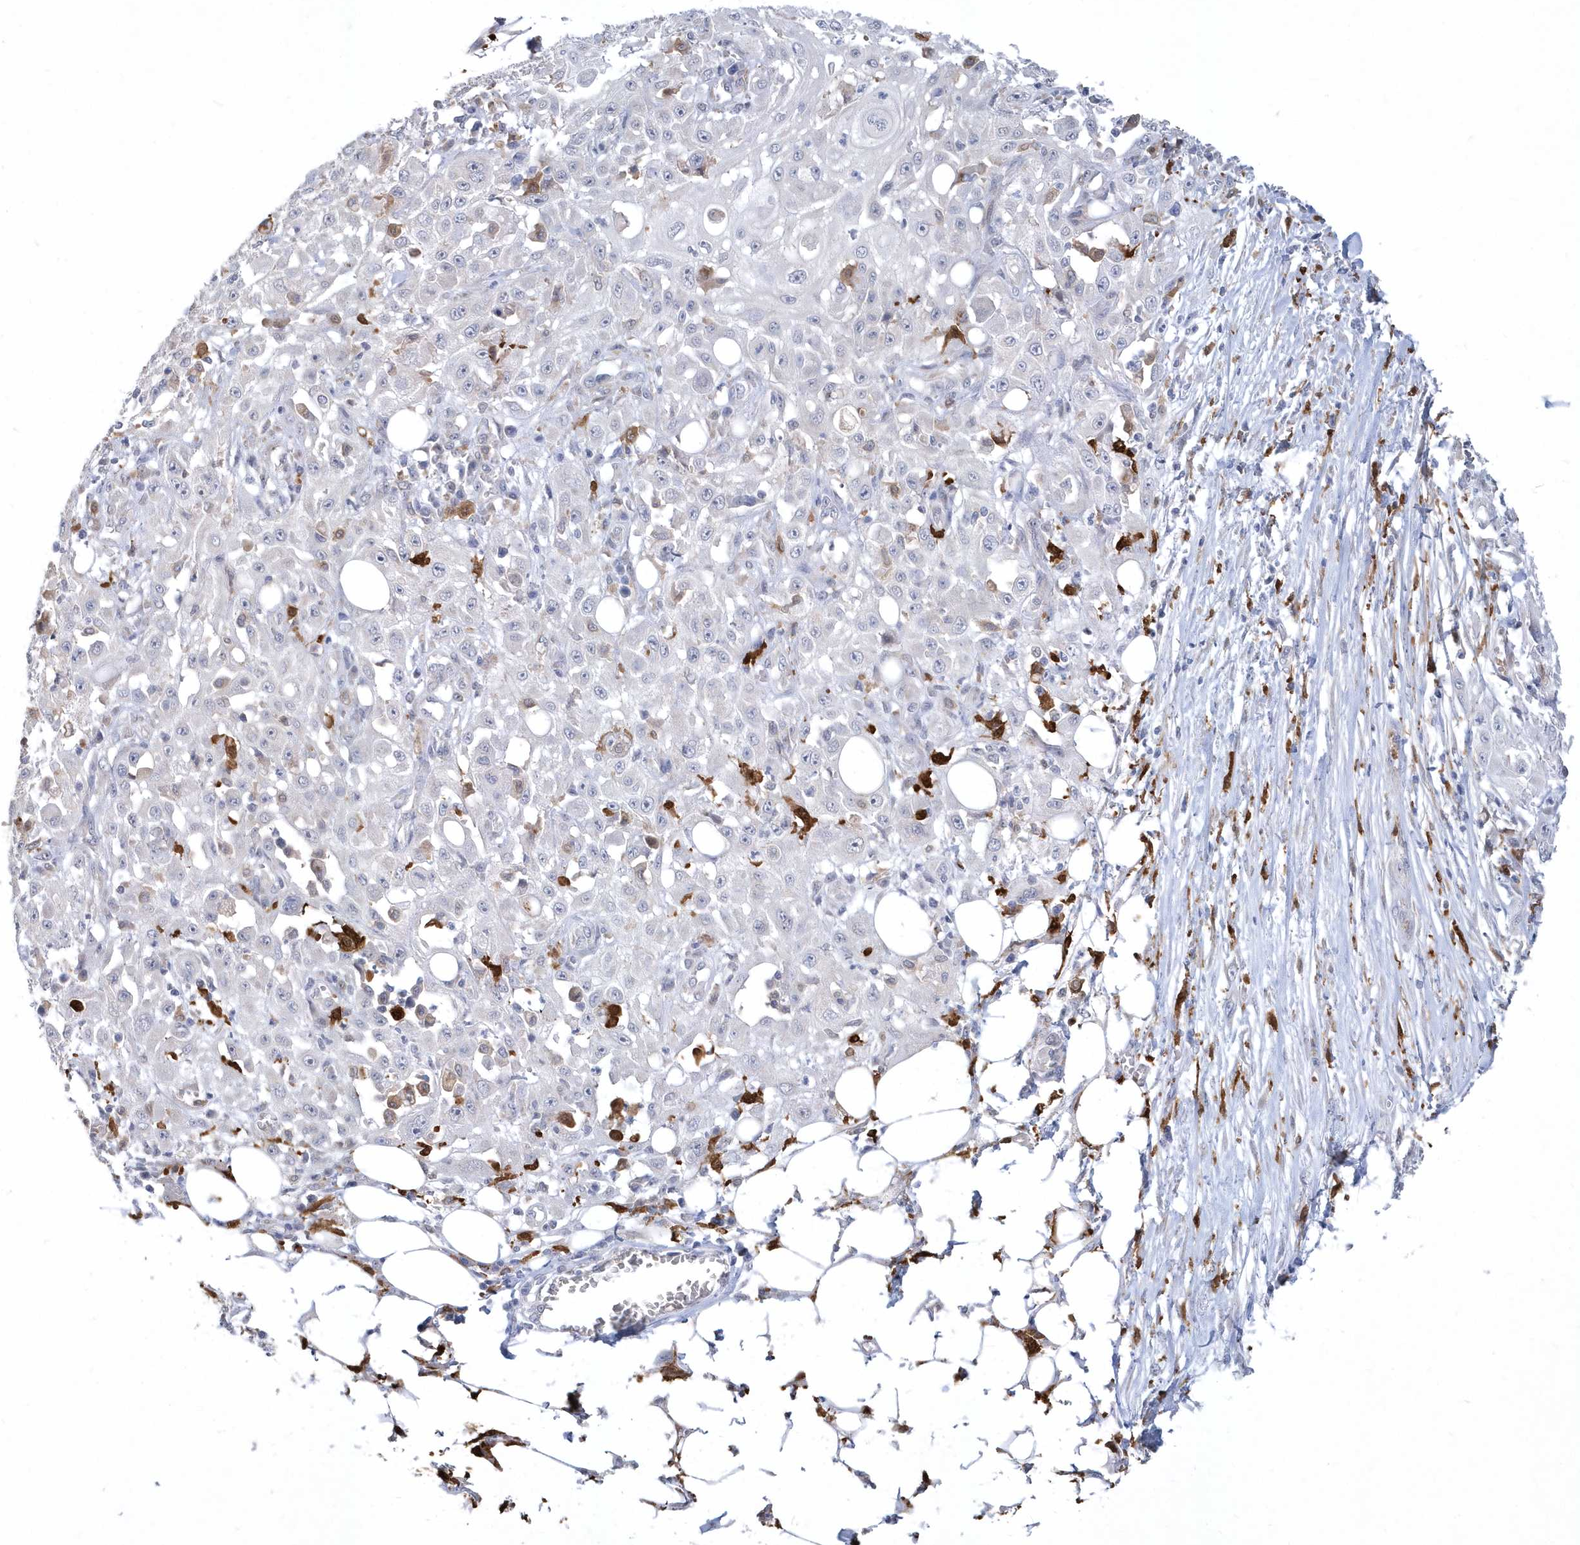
{"staining": {"intensity": "negative", "quantity": "none", "location": "none"}, "tissue": "skin cancer", "cell_type": "Tumor cells", "image_type": "cancer", "snomed": [{"axis": "morphology", "description": "Squamous cell carcinoma, NOS"}, {"axis": "morphology", "description": "Squamous cell carcinoma, metastatic, NOS"}, {"axis": "topography", "description": "Skin"}, {"axis": "topography", "description": "Lymph node"}], "caption": "Immunohistochemistry image of neoplastic tissue: human skin cancer (metastatic squamous cell carcinoma) stained with DAB shows no significant protein expression in tumor cells.", "gene": "TSPEAR", "patient": {"sex": "male", "age": 75}}